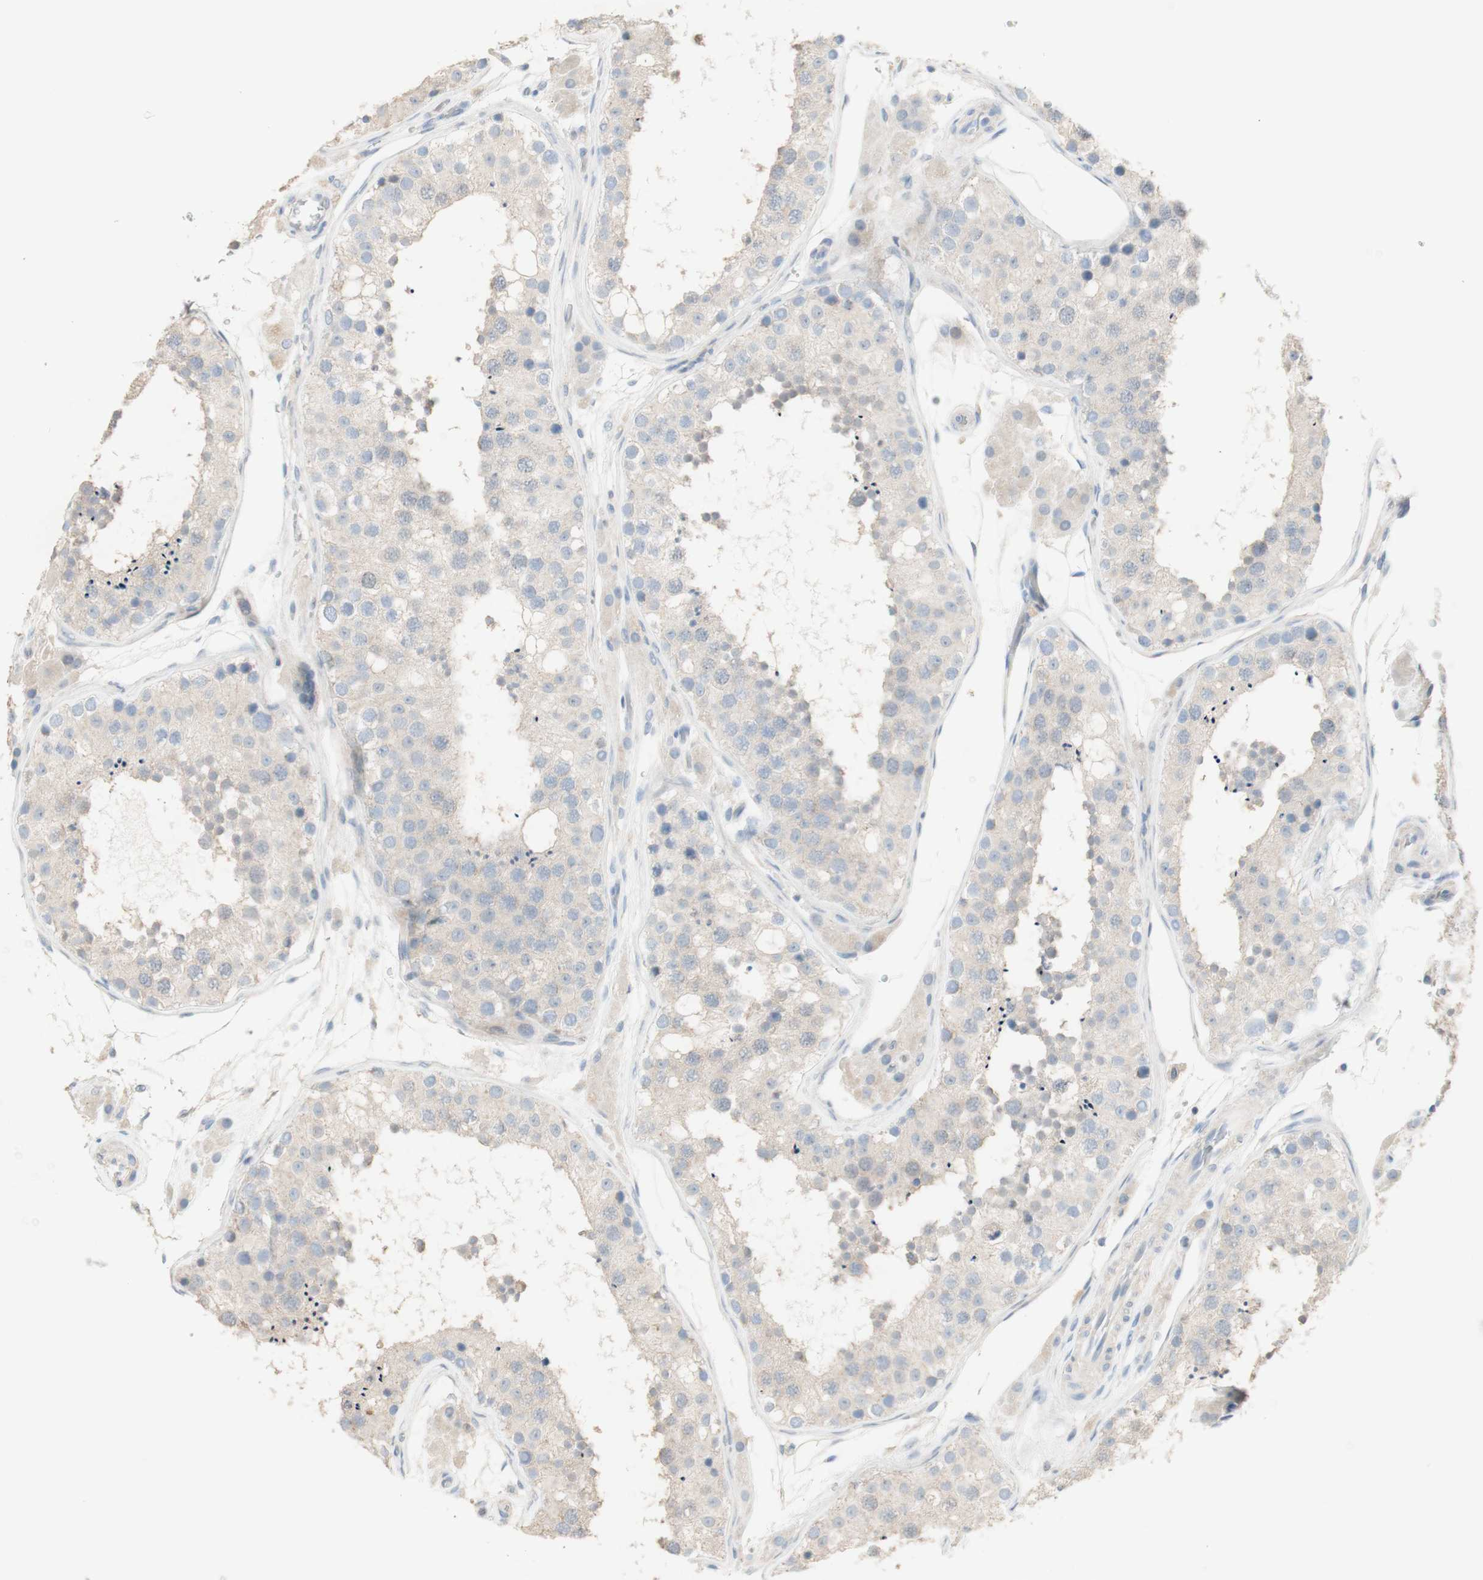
{"staining": {"intensity": "weak", "quantity": "<25%", "location": "cytoplasmic/membranous"}, "tissue": "testis", "cell_type": "Cells in seminiferous ducts", "image_type": "normal", "snomed": [{"axis": "morphology", "description": "Normal tissue, NOS"}, {"axis": "topography", "description": "Testis"}], "caption": "This is an IHC image of benign human testis. There is no positivity in cells in seminiferous ducts.", "gene": "MANEA", "patient": {"sex": "male", "age": 26}}